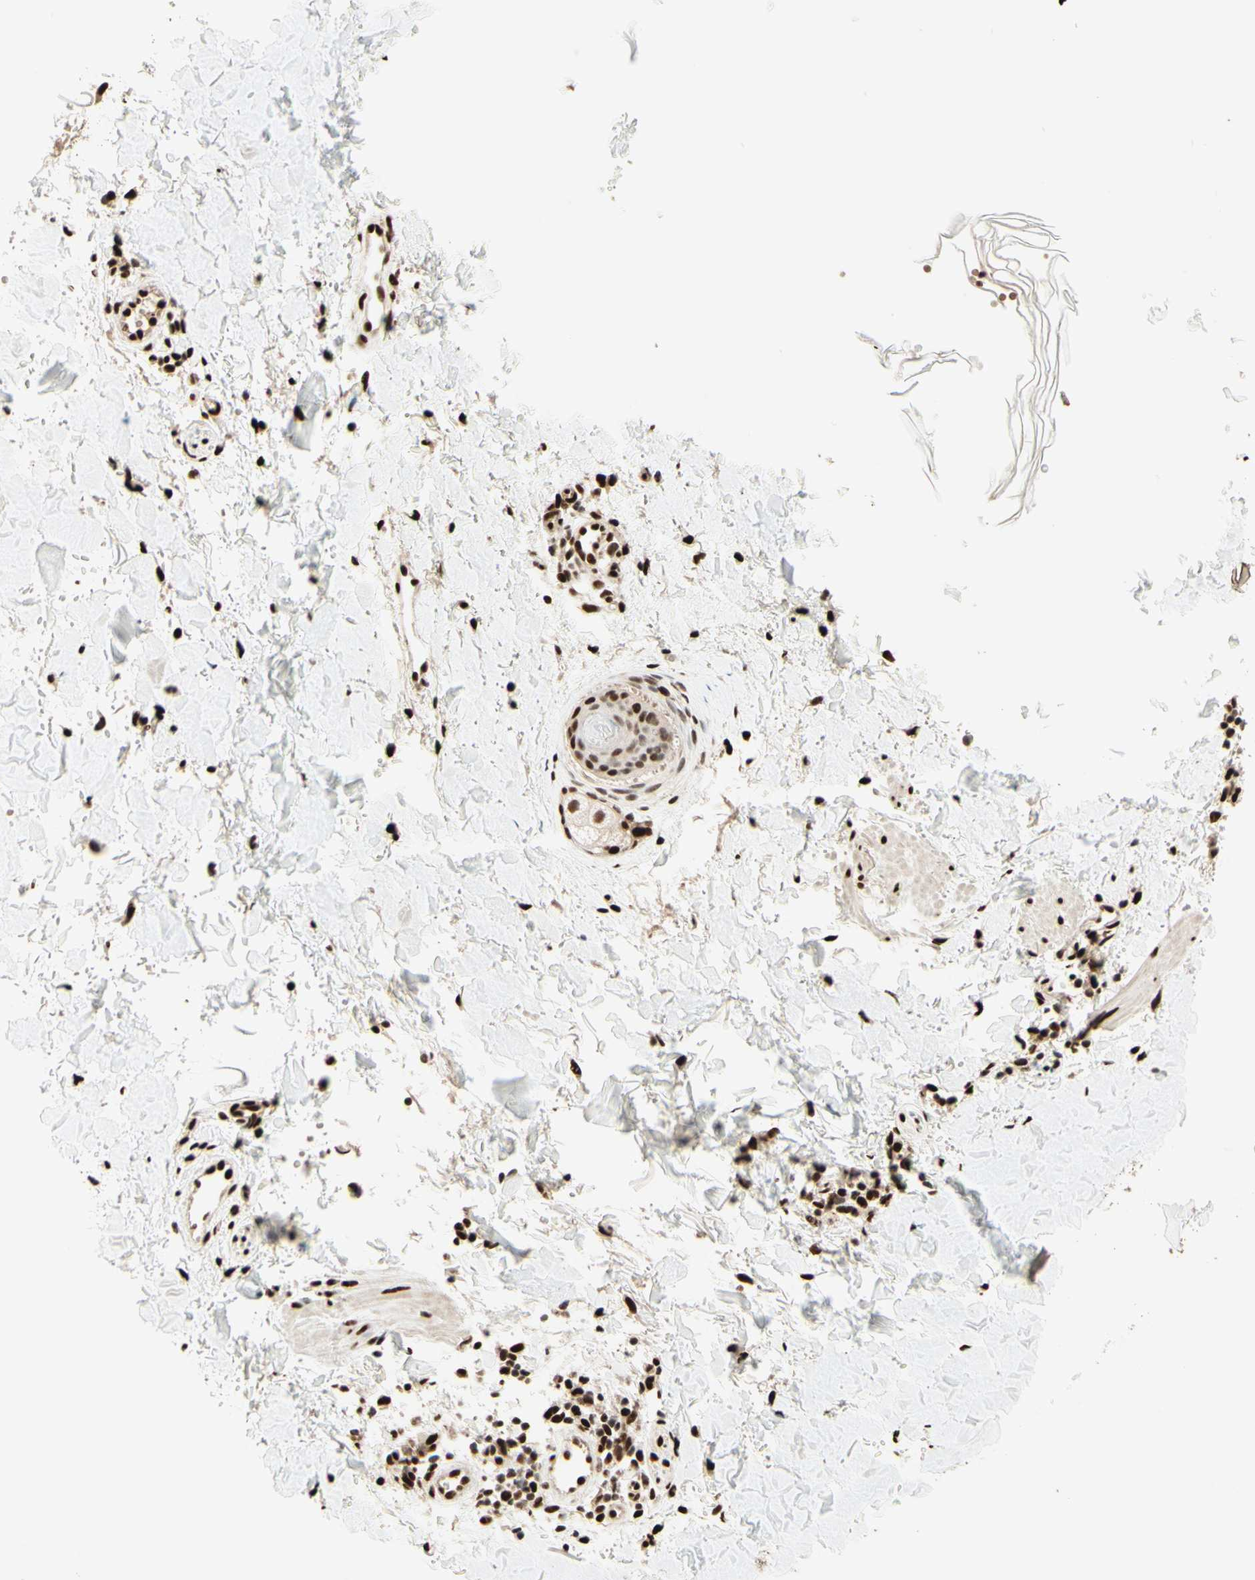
{"staining": {"intensity": "strong", "quantity": ">75%", "location": "nuclear"}, "tissue": "skin cancer", "cell_type": "Tumor cells", "image_type": "cancer", "snomed": [{"axis": "morphology", "description": "Normal tissue, NOS"}, {"axis": "morphology", "description": "Basal cell carcinoma"}, {"axis": "topography", "description": "Skin"}], "caption": "Skin basal cell carcinoma stained with immunohistochemistry (IHC) demonstrates strong nuclear expression in approximately >75% of tumor cells.", "gene": "NR3C1", "patient": {"sex": "female", "age": 56}}